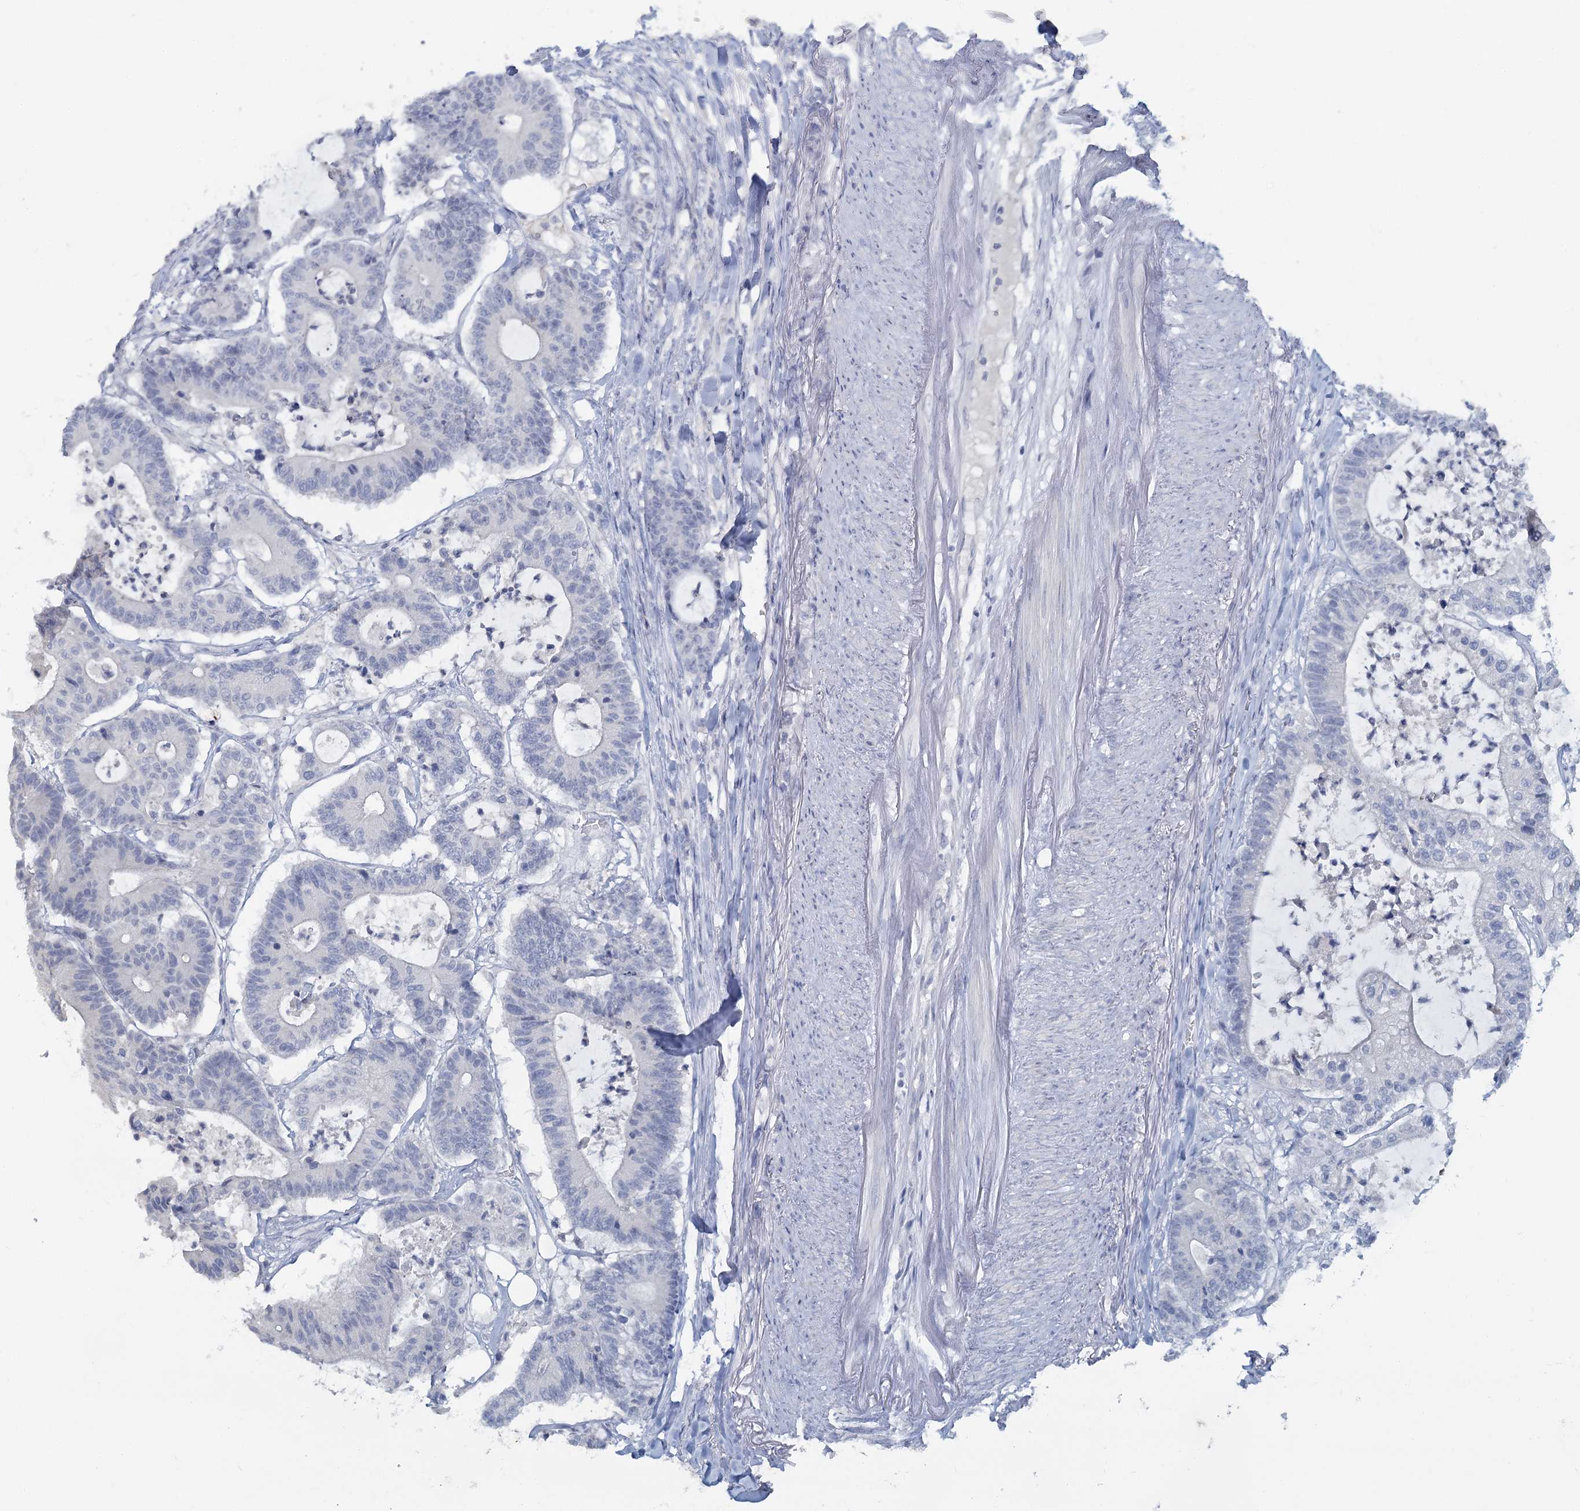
{"staining": {"intensity": "negative", "quantity": "none", "location": "none"}, "tissue": "colorectal cancer", "cell_type": "Tumor cells", "image_type": "cancer", "snomed": [{"axis": "morphology", "description": "Adenocarcinoma, NOS"}, {"axis": "topography", "description": "Colon"}], "caption": "High power microscopy histopathology image of an immunohistochemistry image of adenocarcinoma (colorectal), revealing no significant positivity in tumor cells.", "gene": "CHGA", "patient": {"sex": "female", "age": 84}}